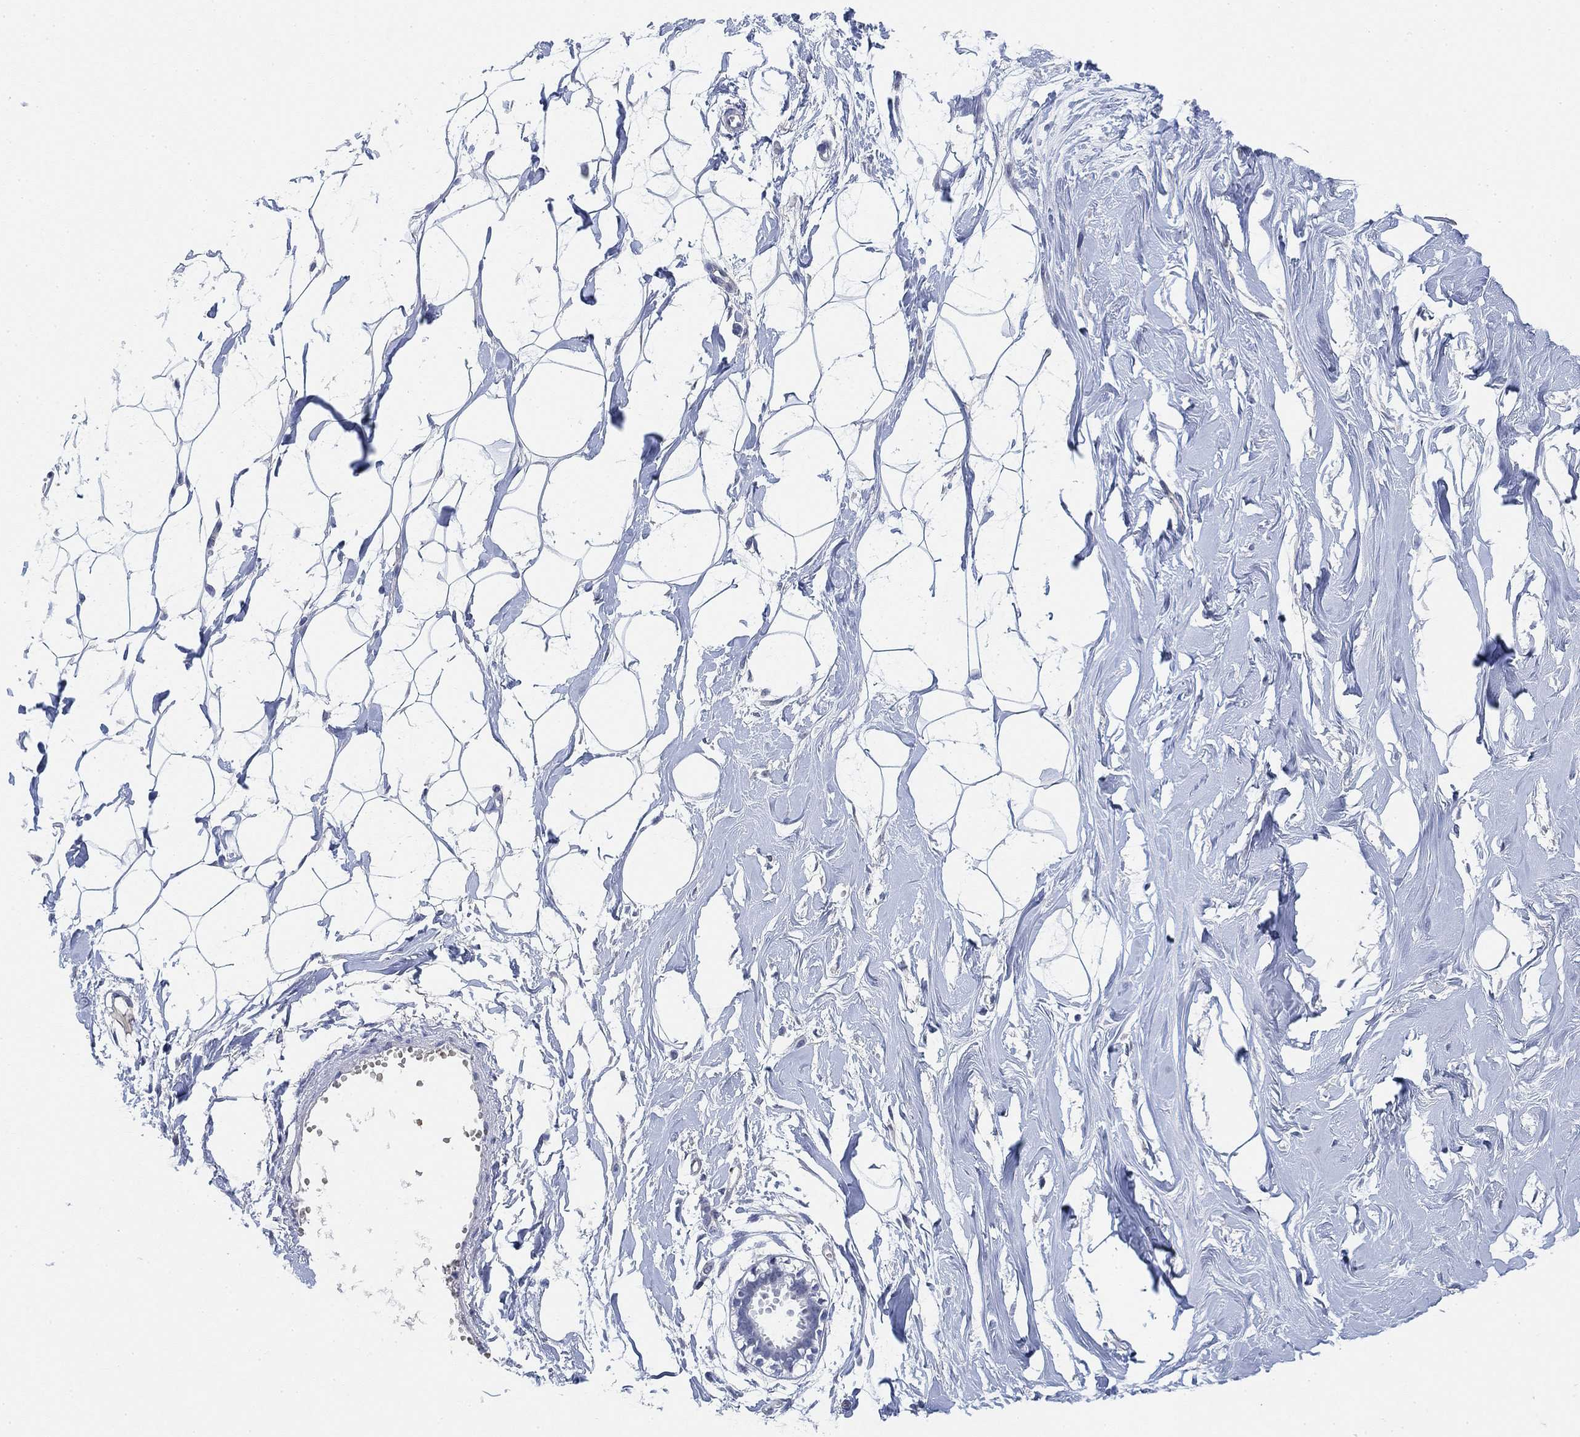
{"staining": {"intensity": "negative", "quantity": "none", "location": "none"}, "tissue": "breast", "cell_type": "Adipocytes", "image_type": "normal", "snomed": [{"axis": "morphology", "description": "Normal tissue, NOS"}, {"axis": "topography", "description": "Breast"}], "caption": "IHC of unremarkable human breast reveals no staining in adipocytes. (IHC, brightfield microscopy, high magnification).", "gene": "PAX6", "patient": {"sex": "female", "age": 49}}